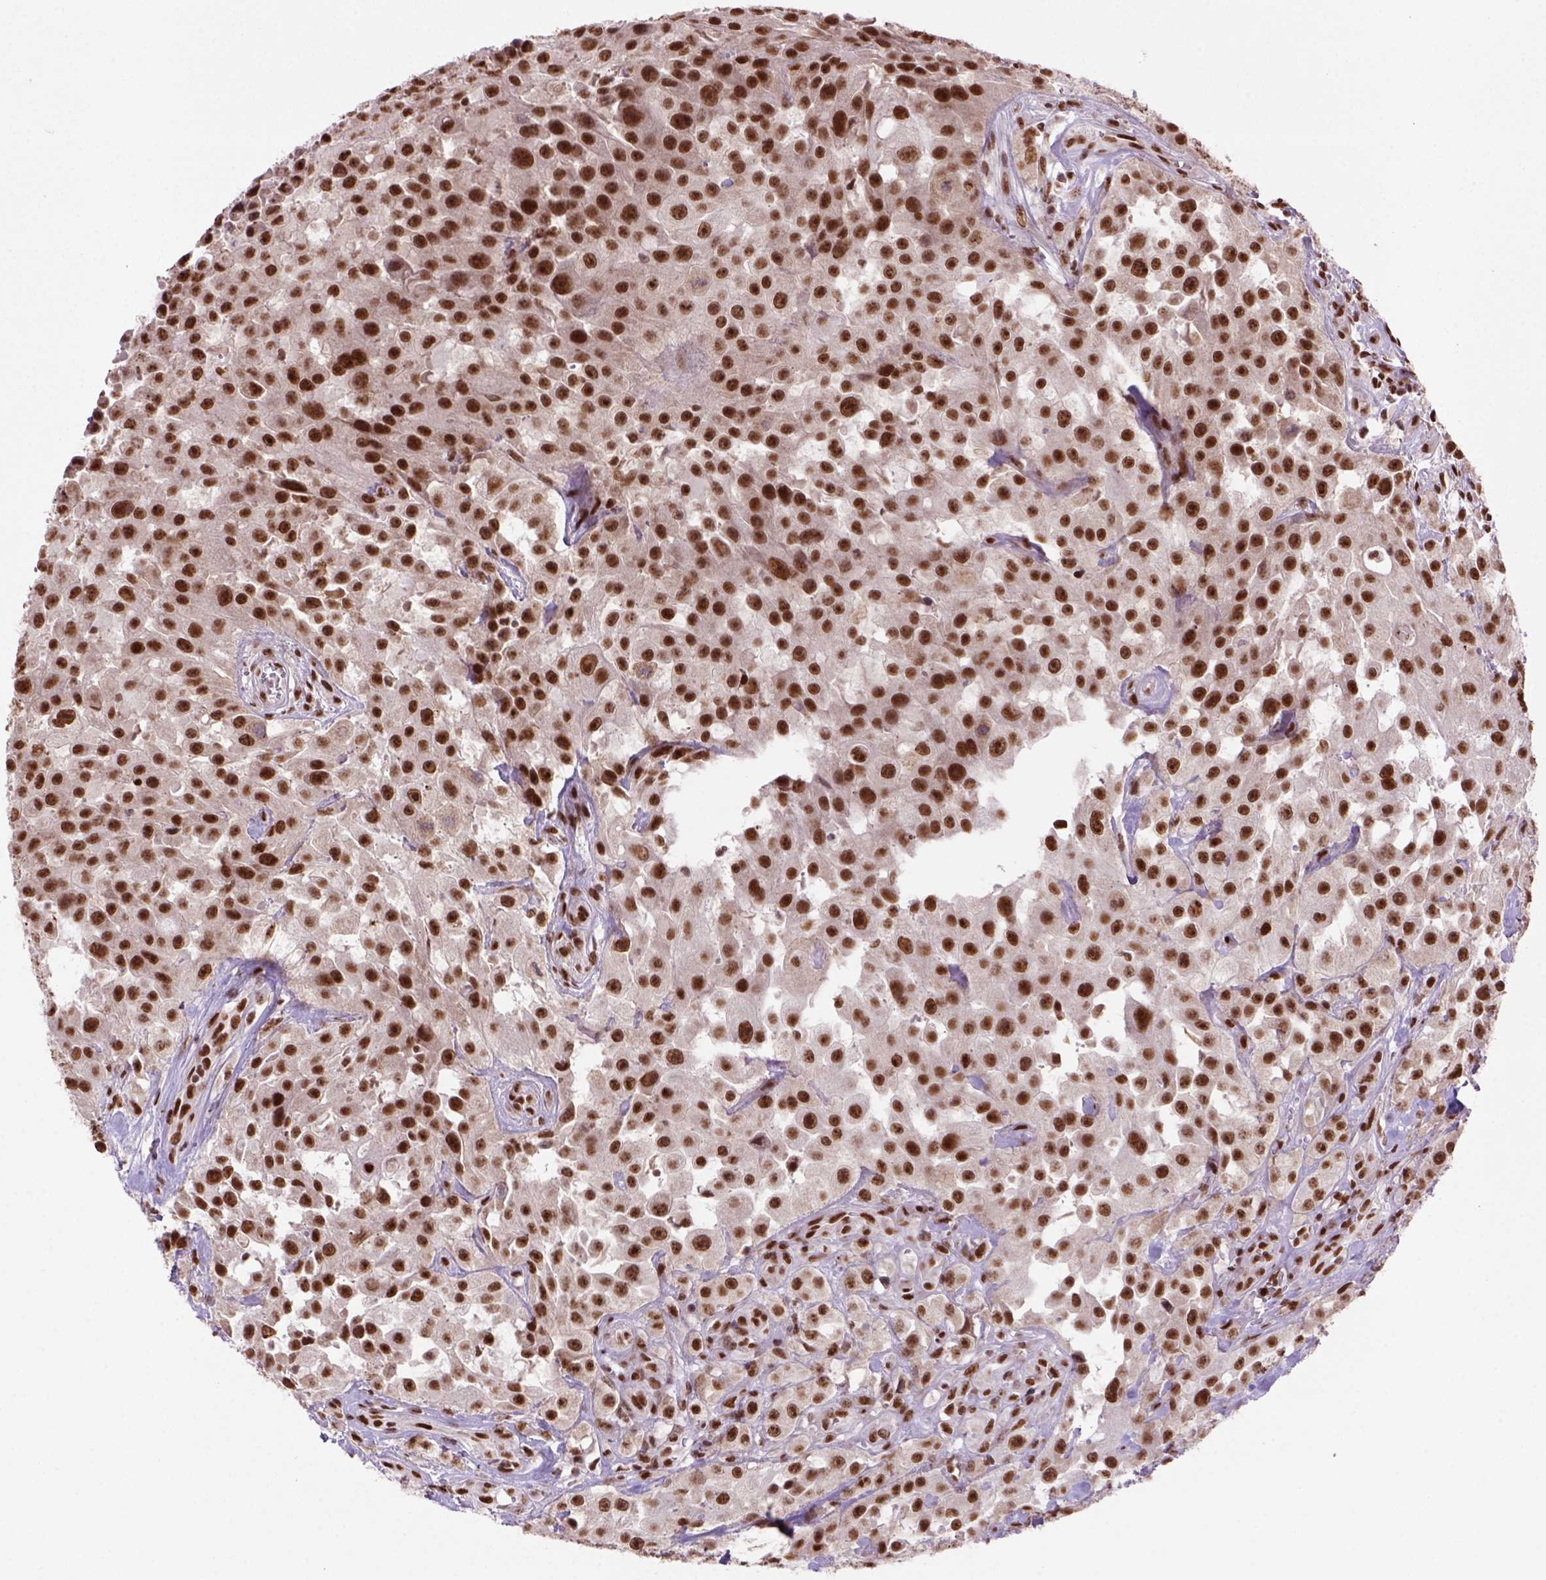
{"staining": {"intensity": "strong", "quantity": ">75%", "location": "nuclear"}, "tissue": "urothelial cancer", "cell_type": "Tumor cells", "image_type": "cancer", "snomed": [{"axis": "morphology", "description": "Urothelial carcinoma, High grade"}, {"axis": "topography", "description": "Urinary bladder"}], "caption": "Protein staining reveals strong nuclear expression in about >75% of tumor cells in urothelial cancer.", "gene": "NSMCE2", "patient": {"sex": "male", "age": 79}}